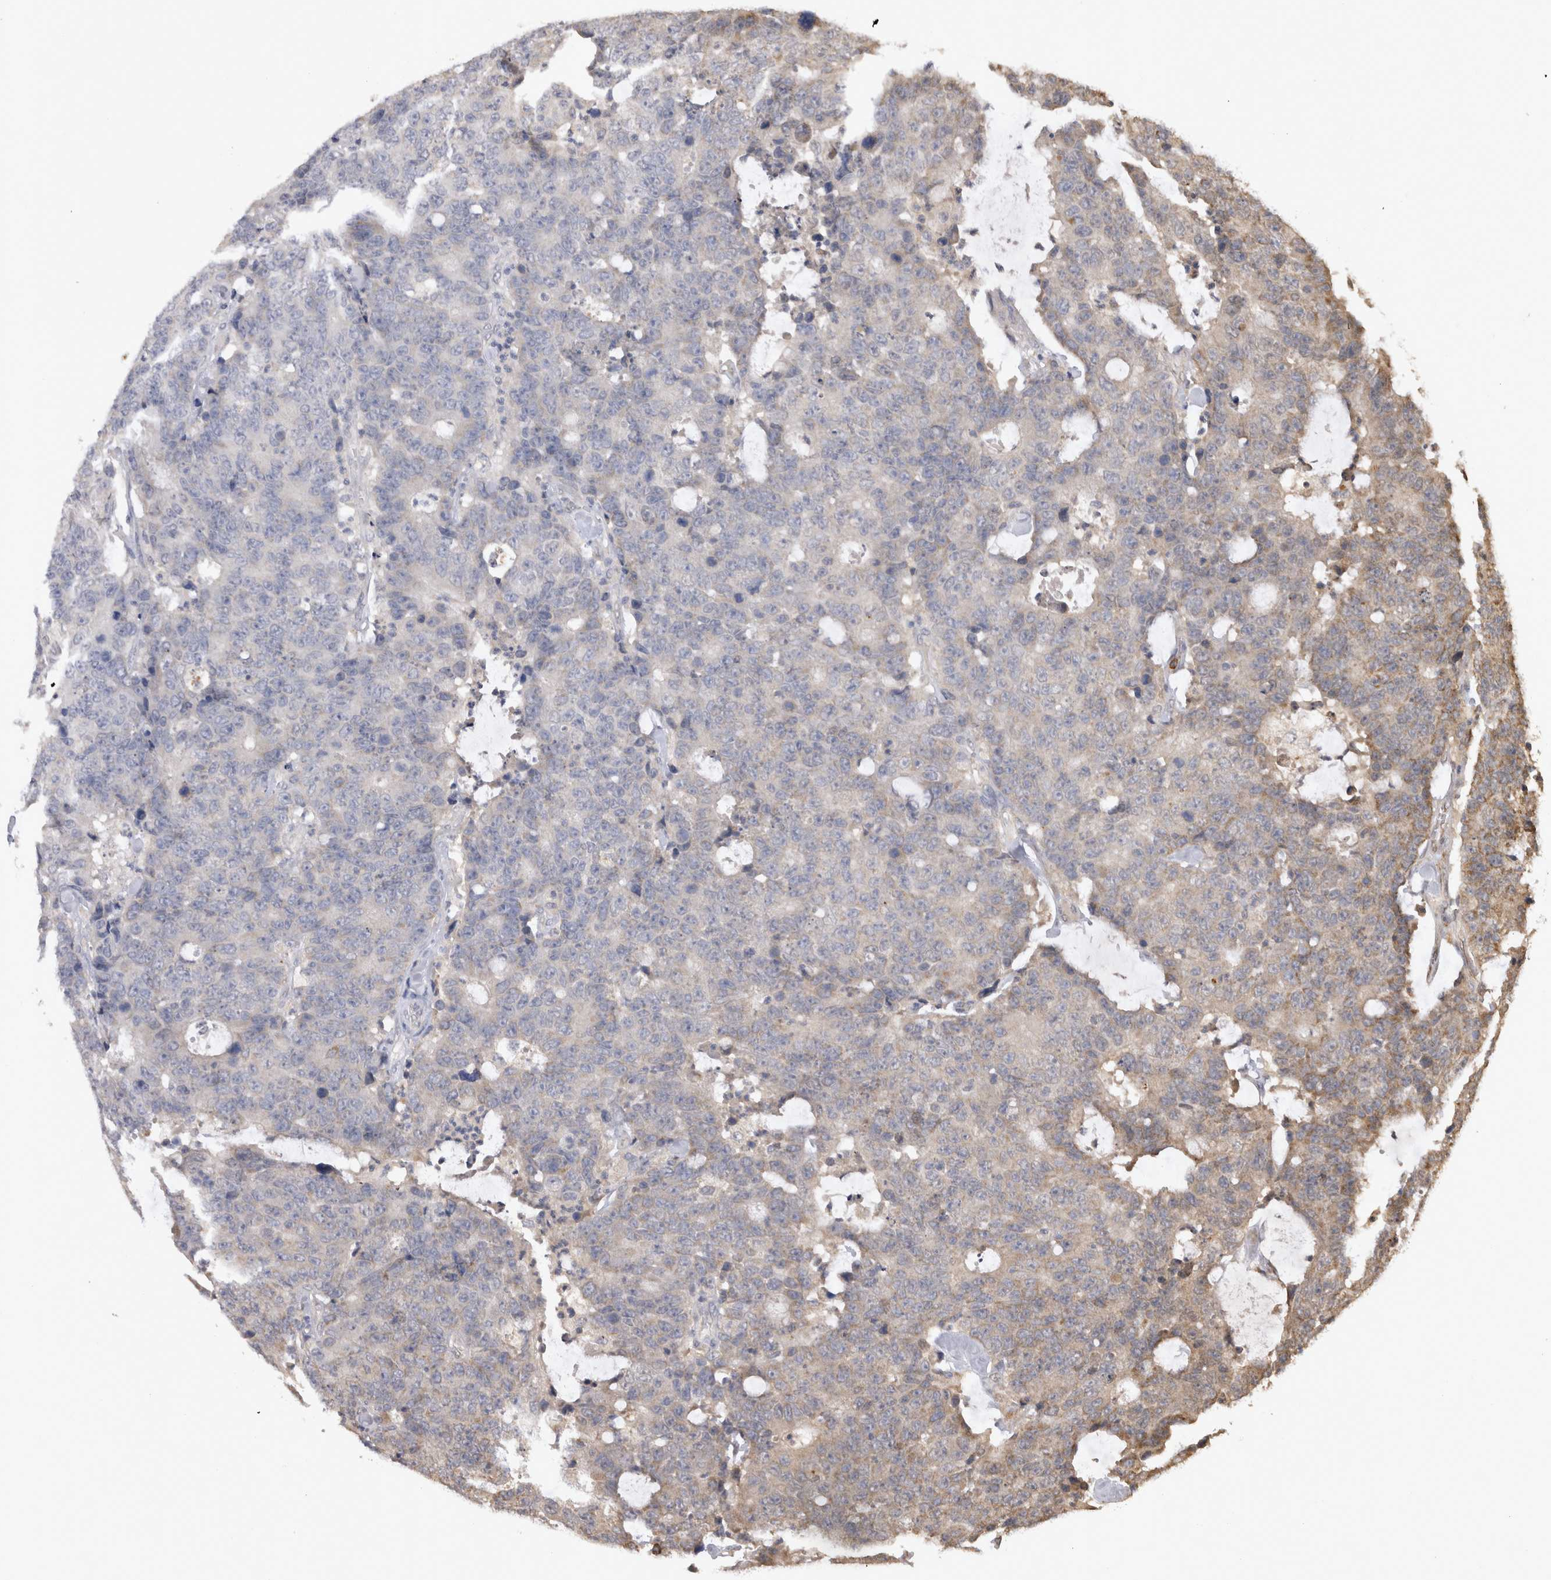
{"staining": {"intensity": "weak", "quantity": "<25%", "location": "cytoplasmic/membranous"}, "tissue": "colorectal cancer", "cell_type": "Tumor cells", "image_type": "cancer", "snomed": [{"axis": "morphology", "description": "Adenocarcinoma, NOS"}, {"axis": "topography", "description": "Colon"}], "caption": "A high-resolution micrograph shows immunohistochemistry staining of colorectal adenocarcinoma, which exhibits no significant staining in tumor cells. The staining is performed using DAB brown chromogen with nuclei counter-stained in using hematoxylin.", "gene": "PREP", "patient": {"sex": "female", "age": 86}}